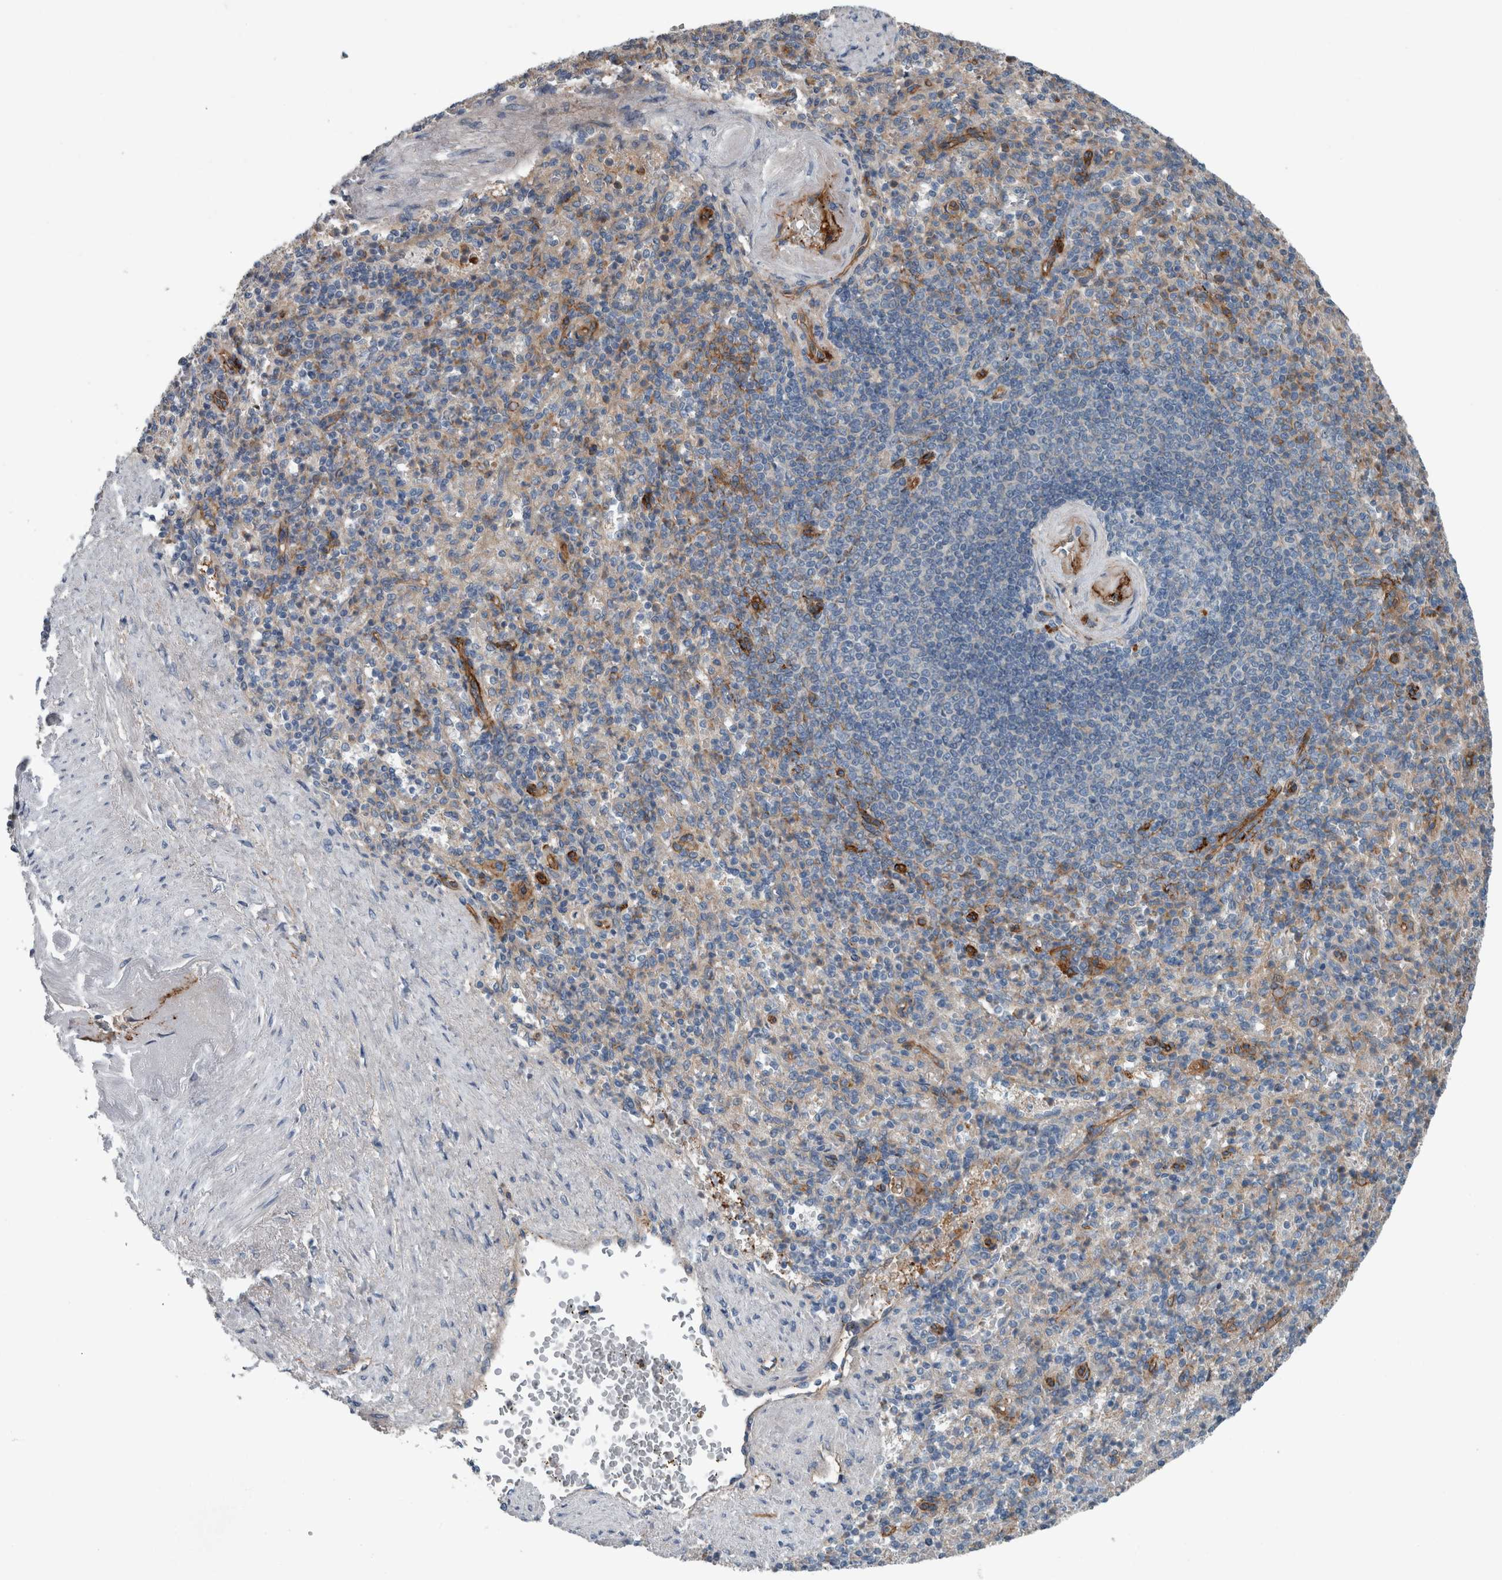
{"staining": {"intensity": "strong", "quantity": "<25%", "location": "cytoplasmic/membranous"}, "tissue": "spleen", "cell_type": "Cells in red pulp", "image_type": "normal", "snomed": [{"axis": "morphology", "description": "Normal tissue, NOS"}, {"axis": "topography", "description": "Spleen"}], "caption": "IHC (DAB) staining of unremarkable human spleen reveals strong cytoplasmic/membranous protein expression in about <25% of cells in red pulp. The protein is shown in brown color, while the nuclei are stained blue.", "gene": "GLT8D2", "patient": {"sex": "female", "age": 74}}